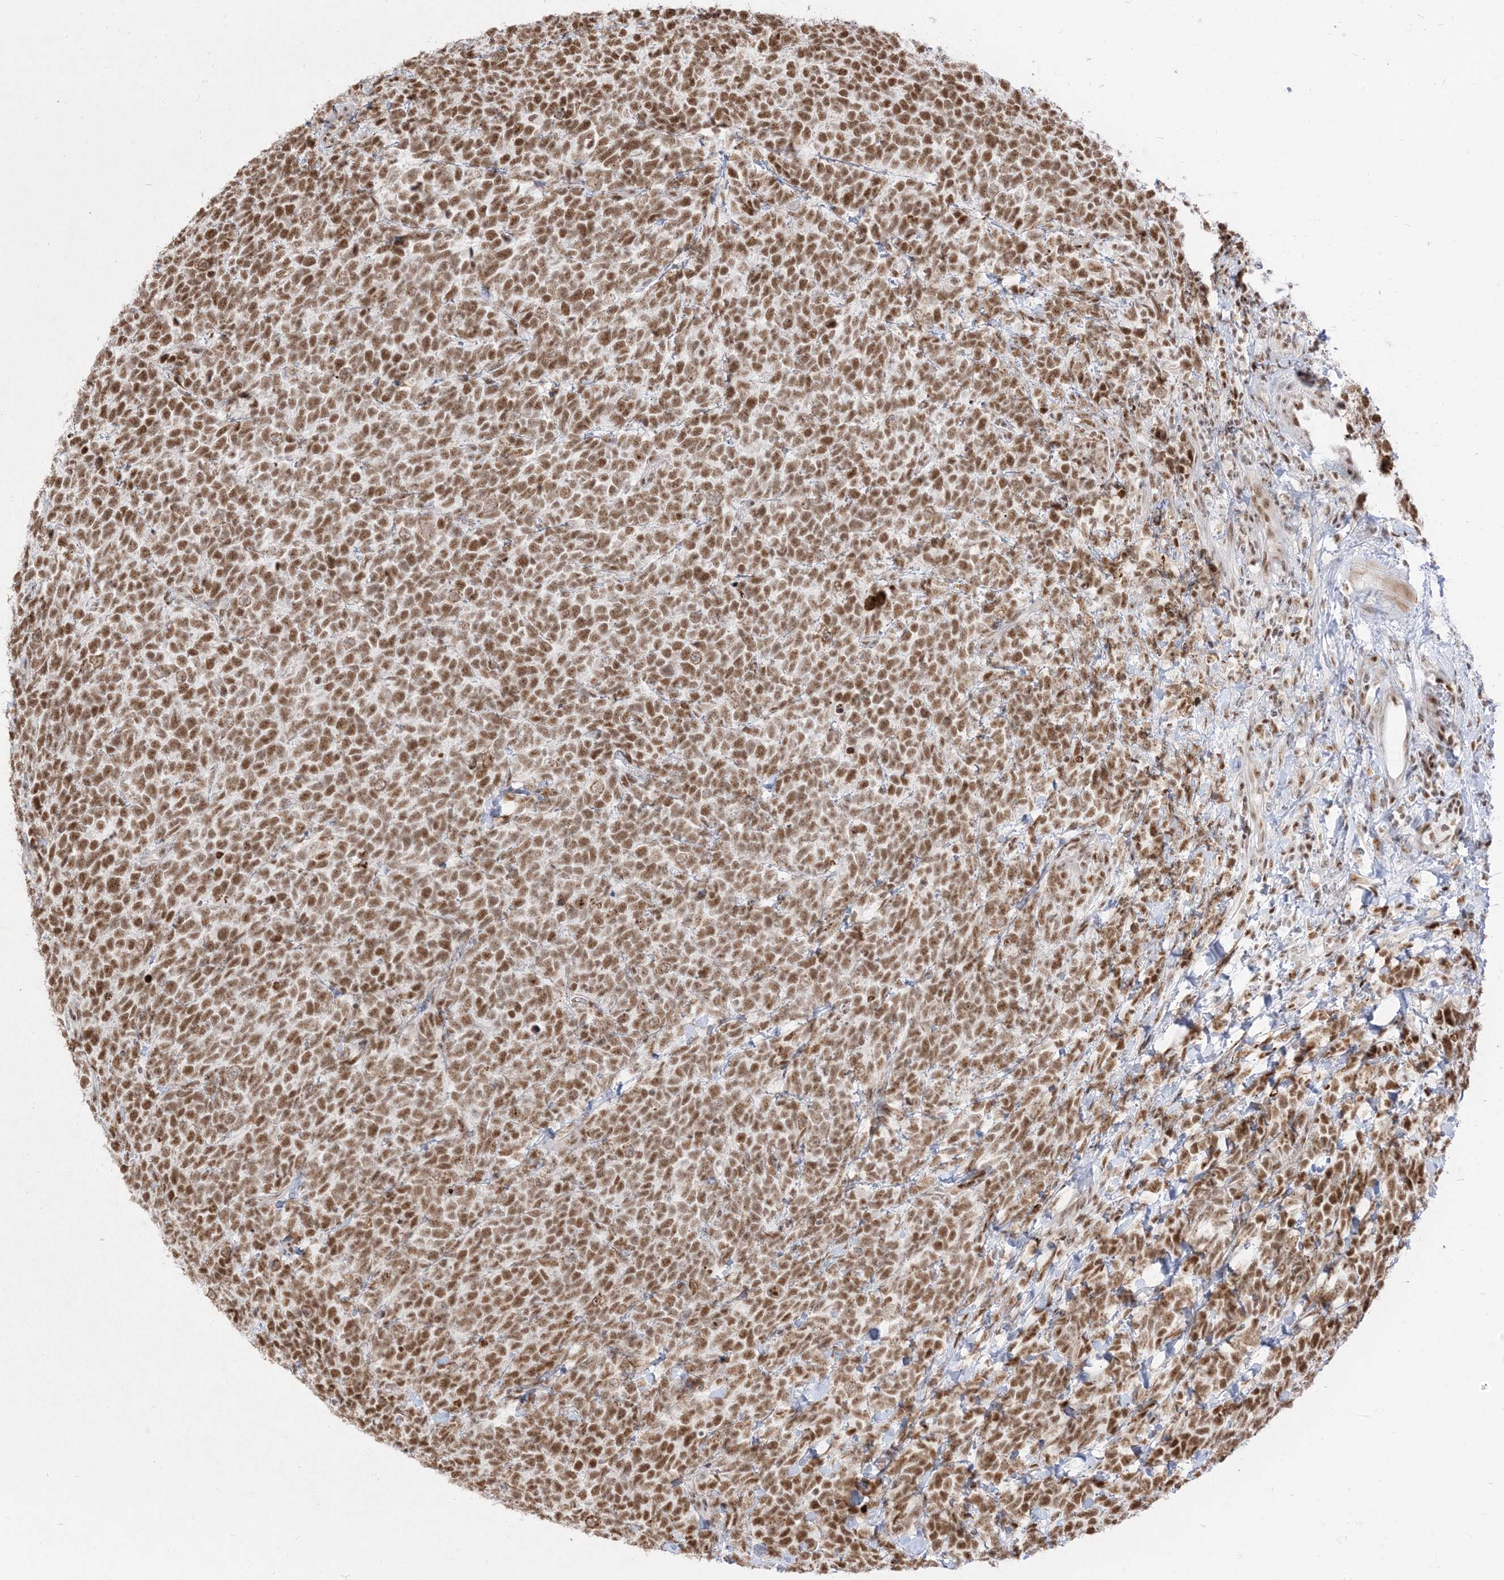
{"staining": {"intensity": "moderate", "quantity": ">75%", "location": "nuclear"}, "tissue": "urothelial cancer", "cell_type": "Tumor cells", "image_type": "cancer", "snomed": [{"axis": "morphology", "description": "Urothelial carcinoma, High grade"}, {"axis": "topography", "description": "Urinary bladder"}], "caption": "Immunohistochemical staining of urothelial cancer shows medium levels of moderate nuclear staining in approximately >75% of tumor cells.", "gene": "ARGLU1", "patient": {"sex": "female", "age": 82}}